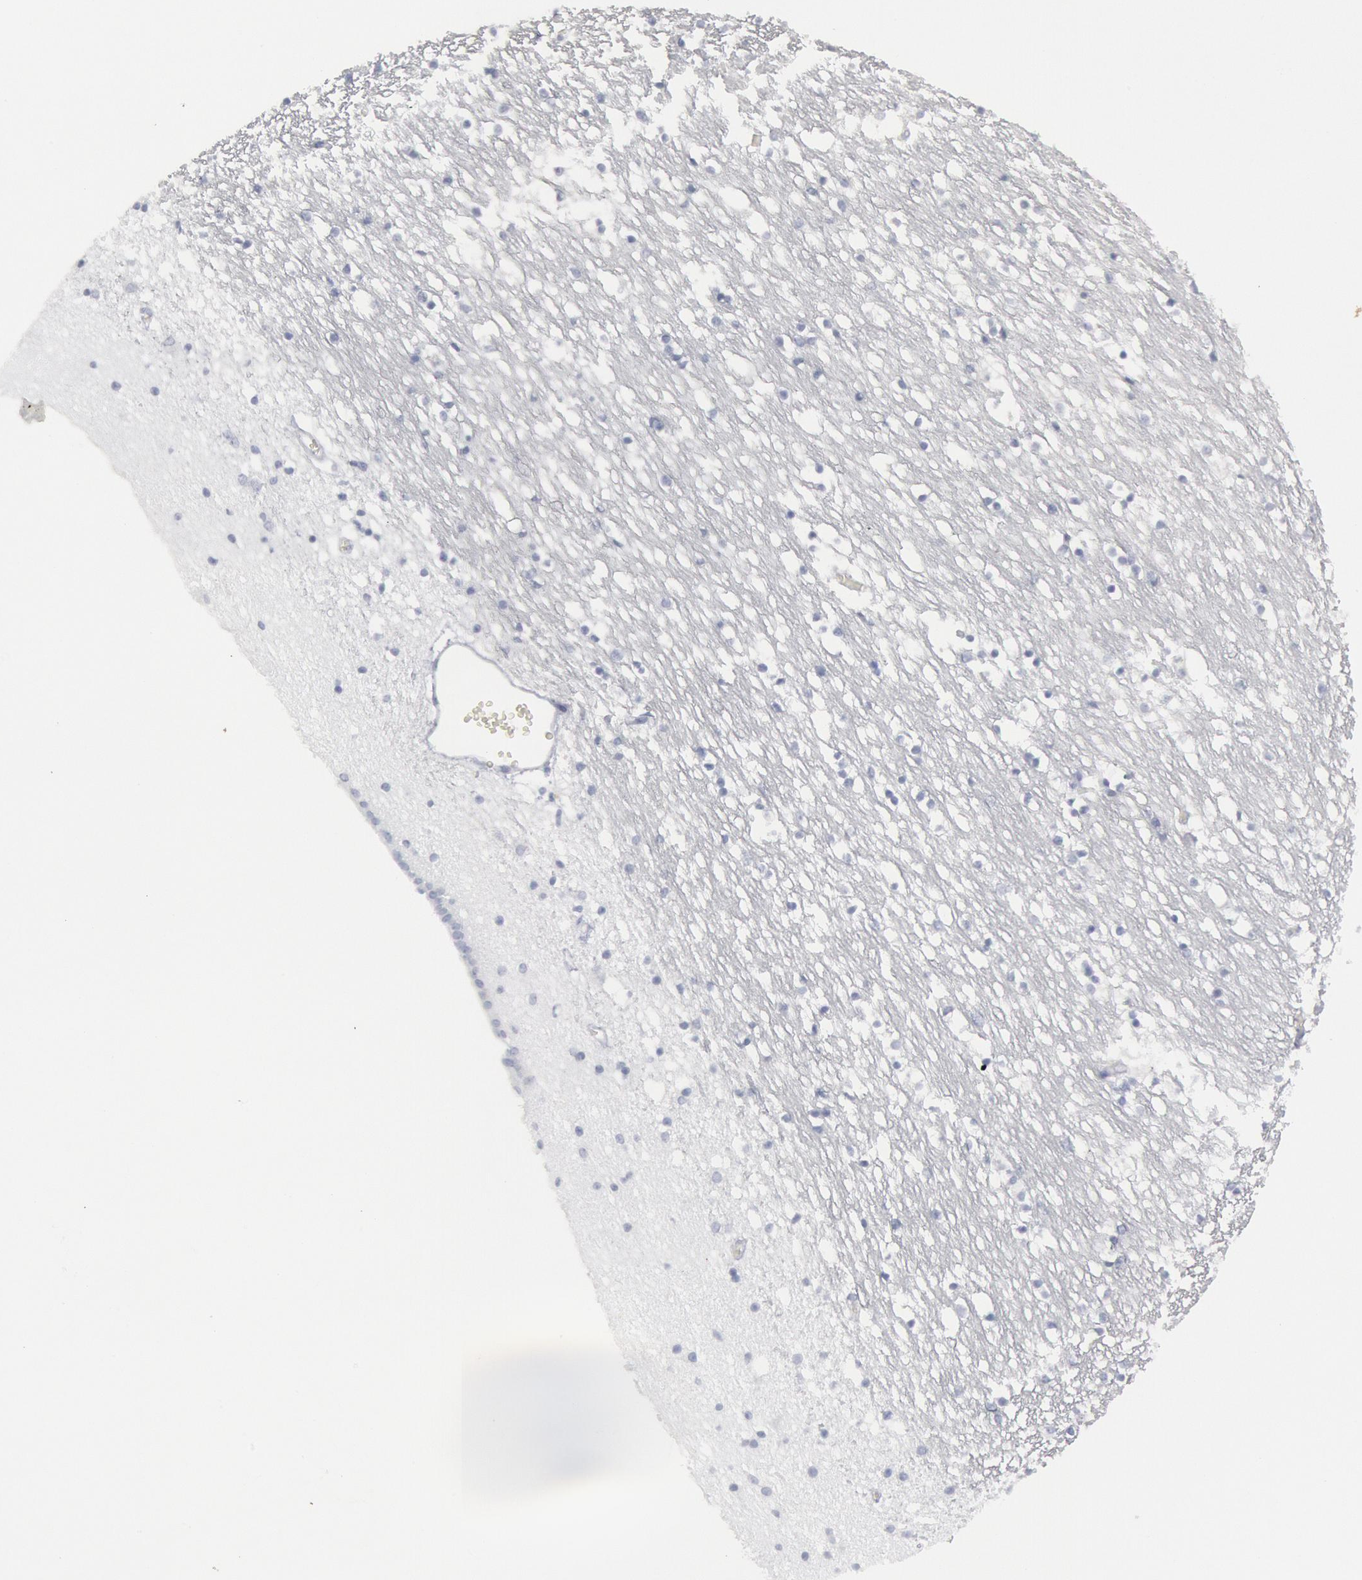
{"staining": {"intensity": "negative", "quantity": "none", "location": "none"}, "tissue": "caudate", "cell_type": "Glial cells", "image_type": "normal", "snomed": [{"axis": "morphology", "description": "Normal tissue, NOS"}, {"axis": "topography", "description": "Lateral ventricle wall"}], "caption": "Unremarkable caudate was stained to show a protein in brown. There is no significant staining in glial cells. (Brightfield microscopy of DAB (3,3'-diaminobenzidine) IHC at high magnification).", "gene": "DMC1", "patient": {"sex": "male", "age": 45}}